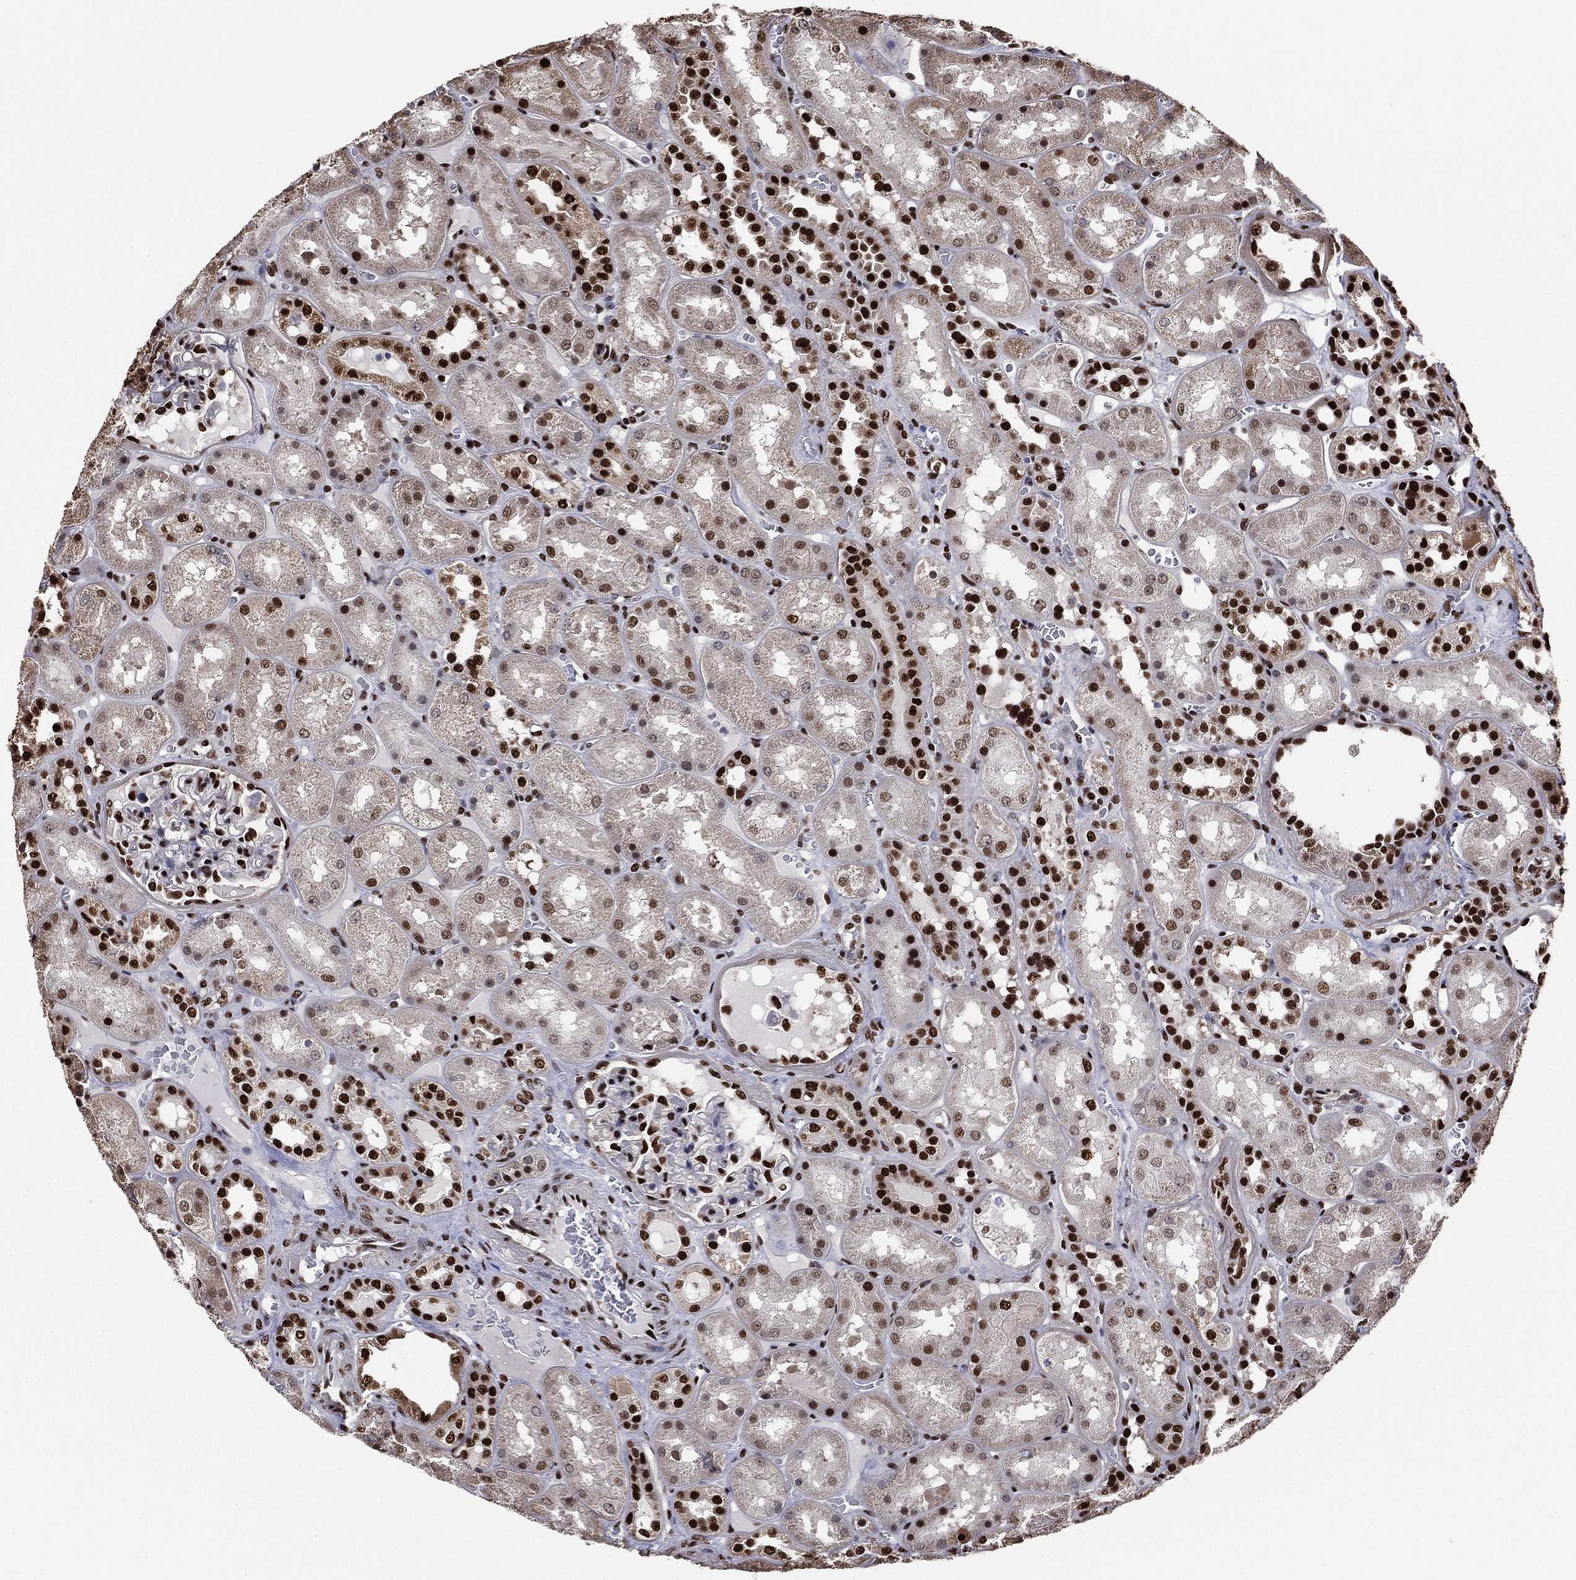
{"staining": {"intensity": "strong", "quantity": ">75%", "location": "nuclear"}, "tissue": "kidney", "cell_type": "Cells in glomeruli", "image_type": "normal", "snomed": [{"axis": "morphology", "description": "Normal tissue, NOS"}, {"axis": "topography", "description": "Kidney"}], "caption": "The immunohistochemical stain highlights strong nuclear positivity in cells in glomeruli of benign kidney. (Brightfield microscopy of DAB IHC at high magnification).", "gene": "TP53BP1", "patient": {"sex": "male", "age": 73}}